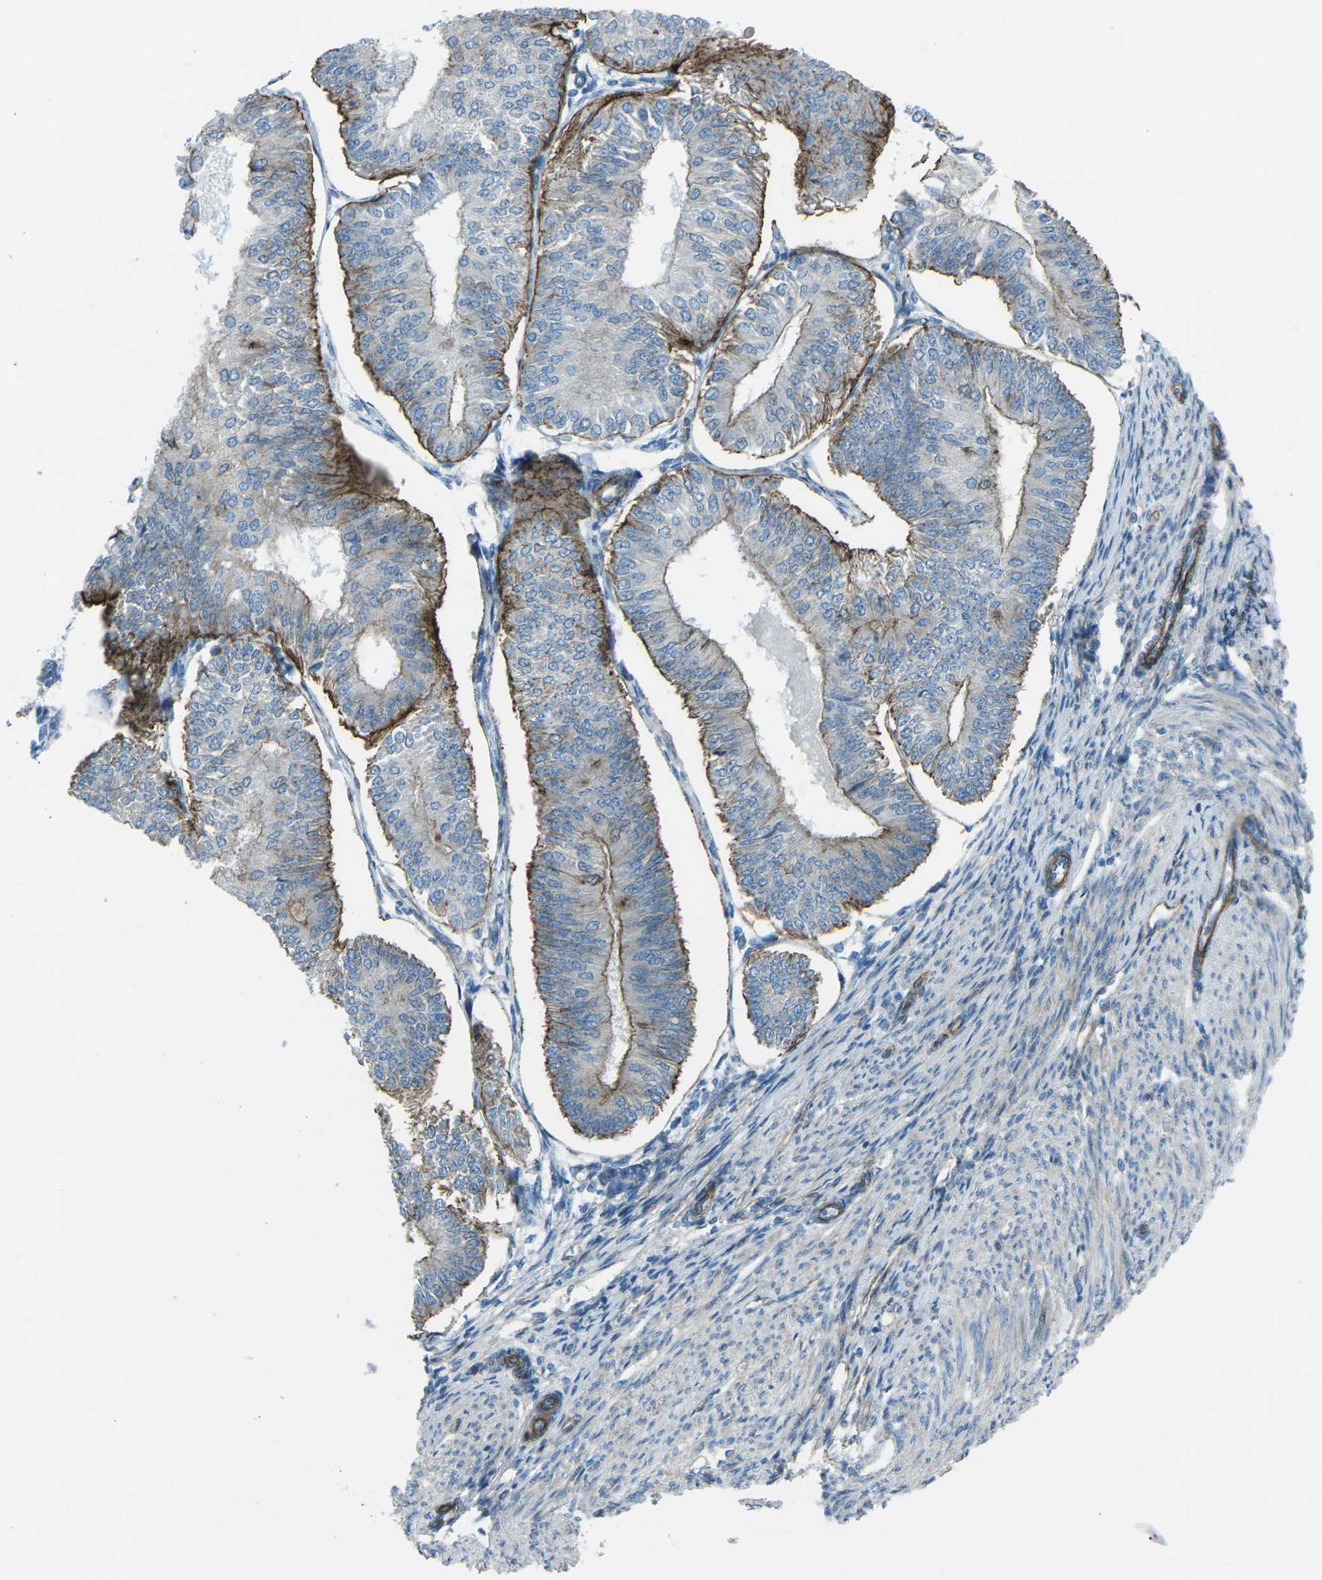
{"staining": {"intensity": "negative", "quantity": "none", "location": "none"}, "tissue": "endometrial cancer", "cell_type": "Tumor cells", "image_type": "cancer", "snomed": [{"axis": "morphology", "description": "Adenocarcinoma, NOS"}, {"axis": "topography", "description": "Endometrium"}], "caption": "This micrograph is of endometrial cancer stained with immunohistochemistry to label a protein in brown with the nuclei are counter-stained blue. There is no expression in tumor cells. (DAB (3,3'-diaminobenzidine) IHC visualized using brightfield microscopy, high magnification).", "gene": "UTRN", "patient": {"sex": "female", "age": 58}}